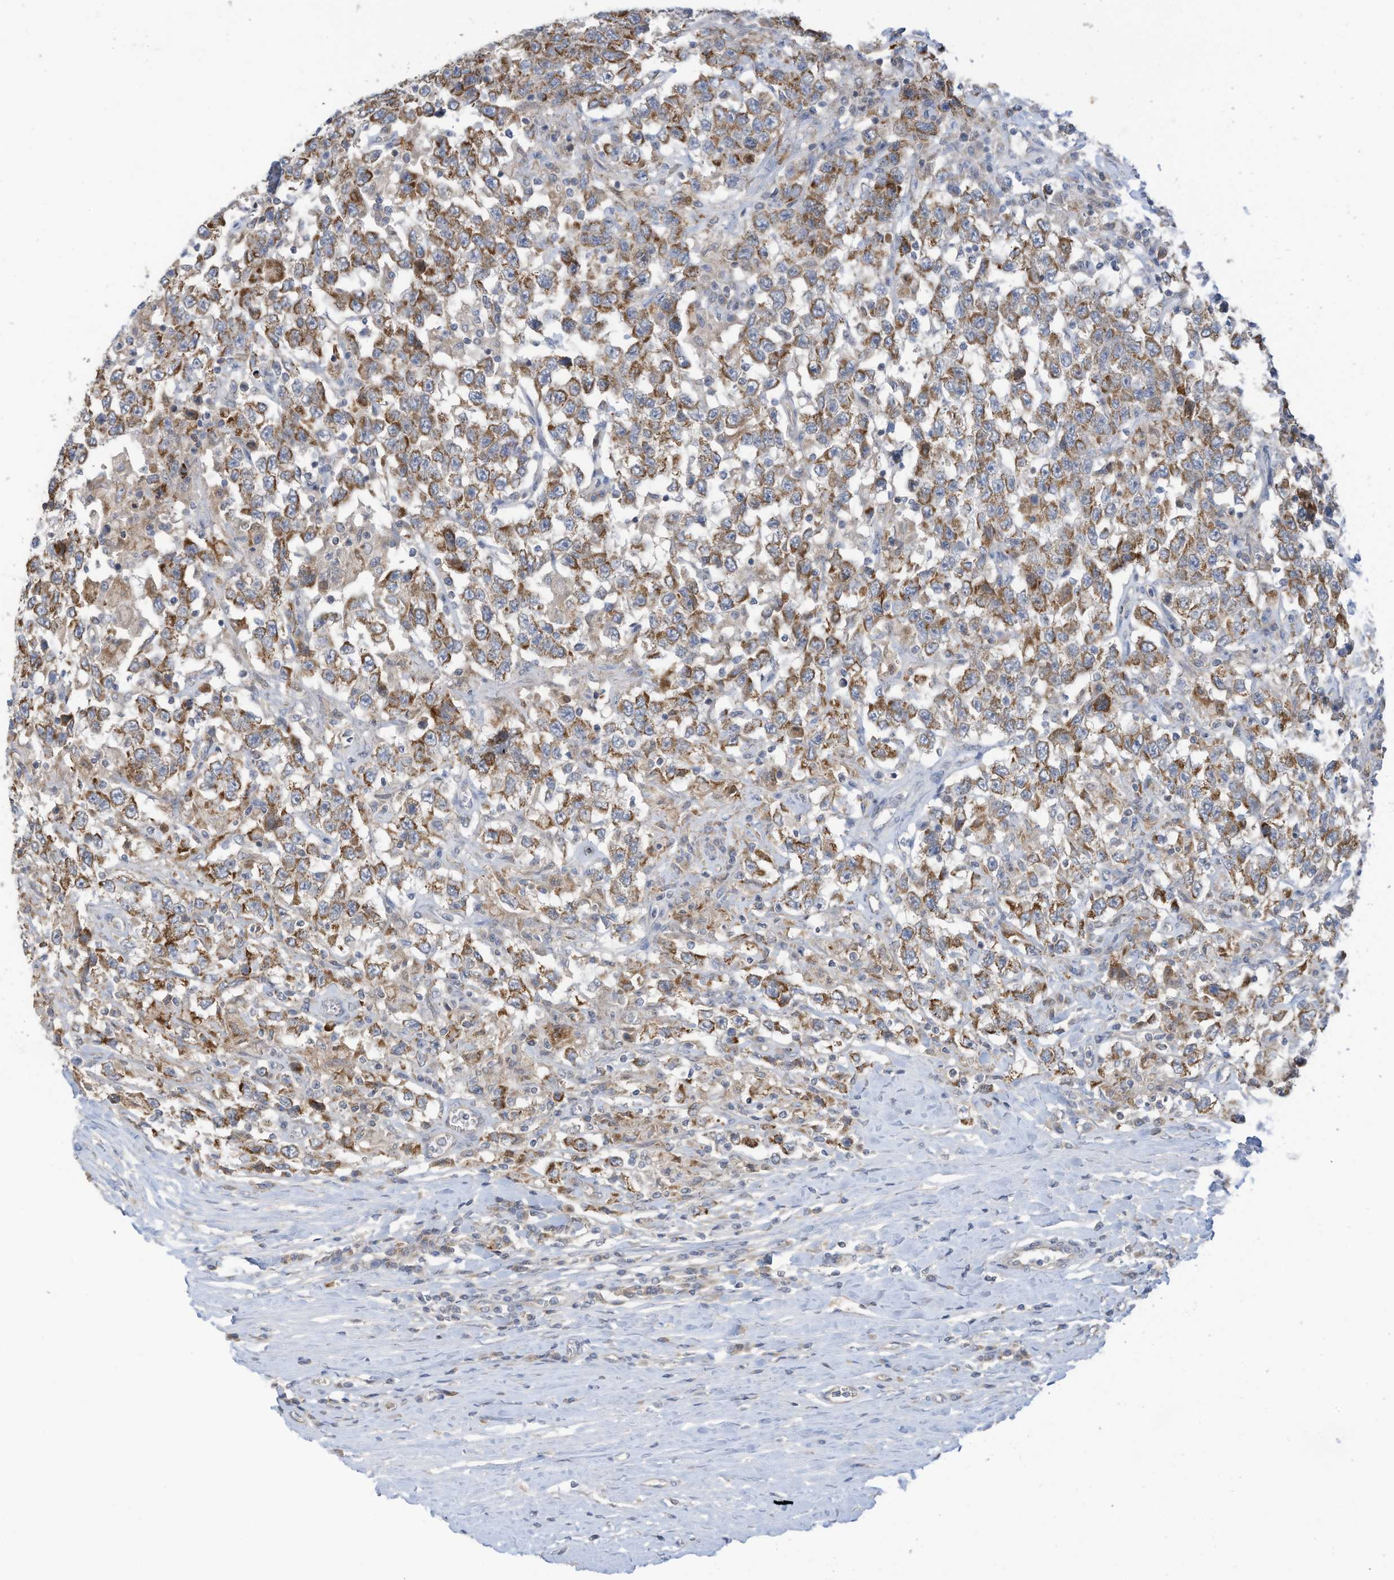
{"staining": {"intensity": "moderate", "quantity": ">75%", "location": "cytoplasmic/membranous"}, "tissue": "testis cancer", "cell_type": "Tumor cells", "image_type": "cancer", "snomed": [{"axis": "morphology", "description": "Seminoma, NOS"}, {"axis": "topography", "description": "Testis"}], "caption": "Seminoma (testis) was stained to show a protein in brown. There is medium levels of moderate cytoplasmic/membranous expression in about >75% of tumor cells.", "gene": "SCGB1D2", "patient": {"sex": "male", "age": 41}}